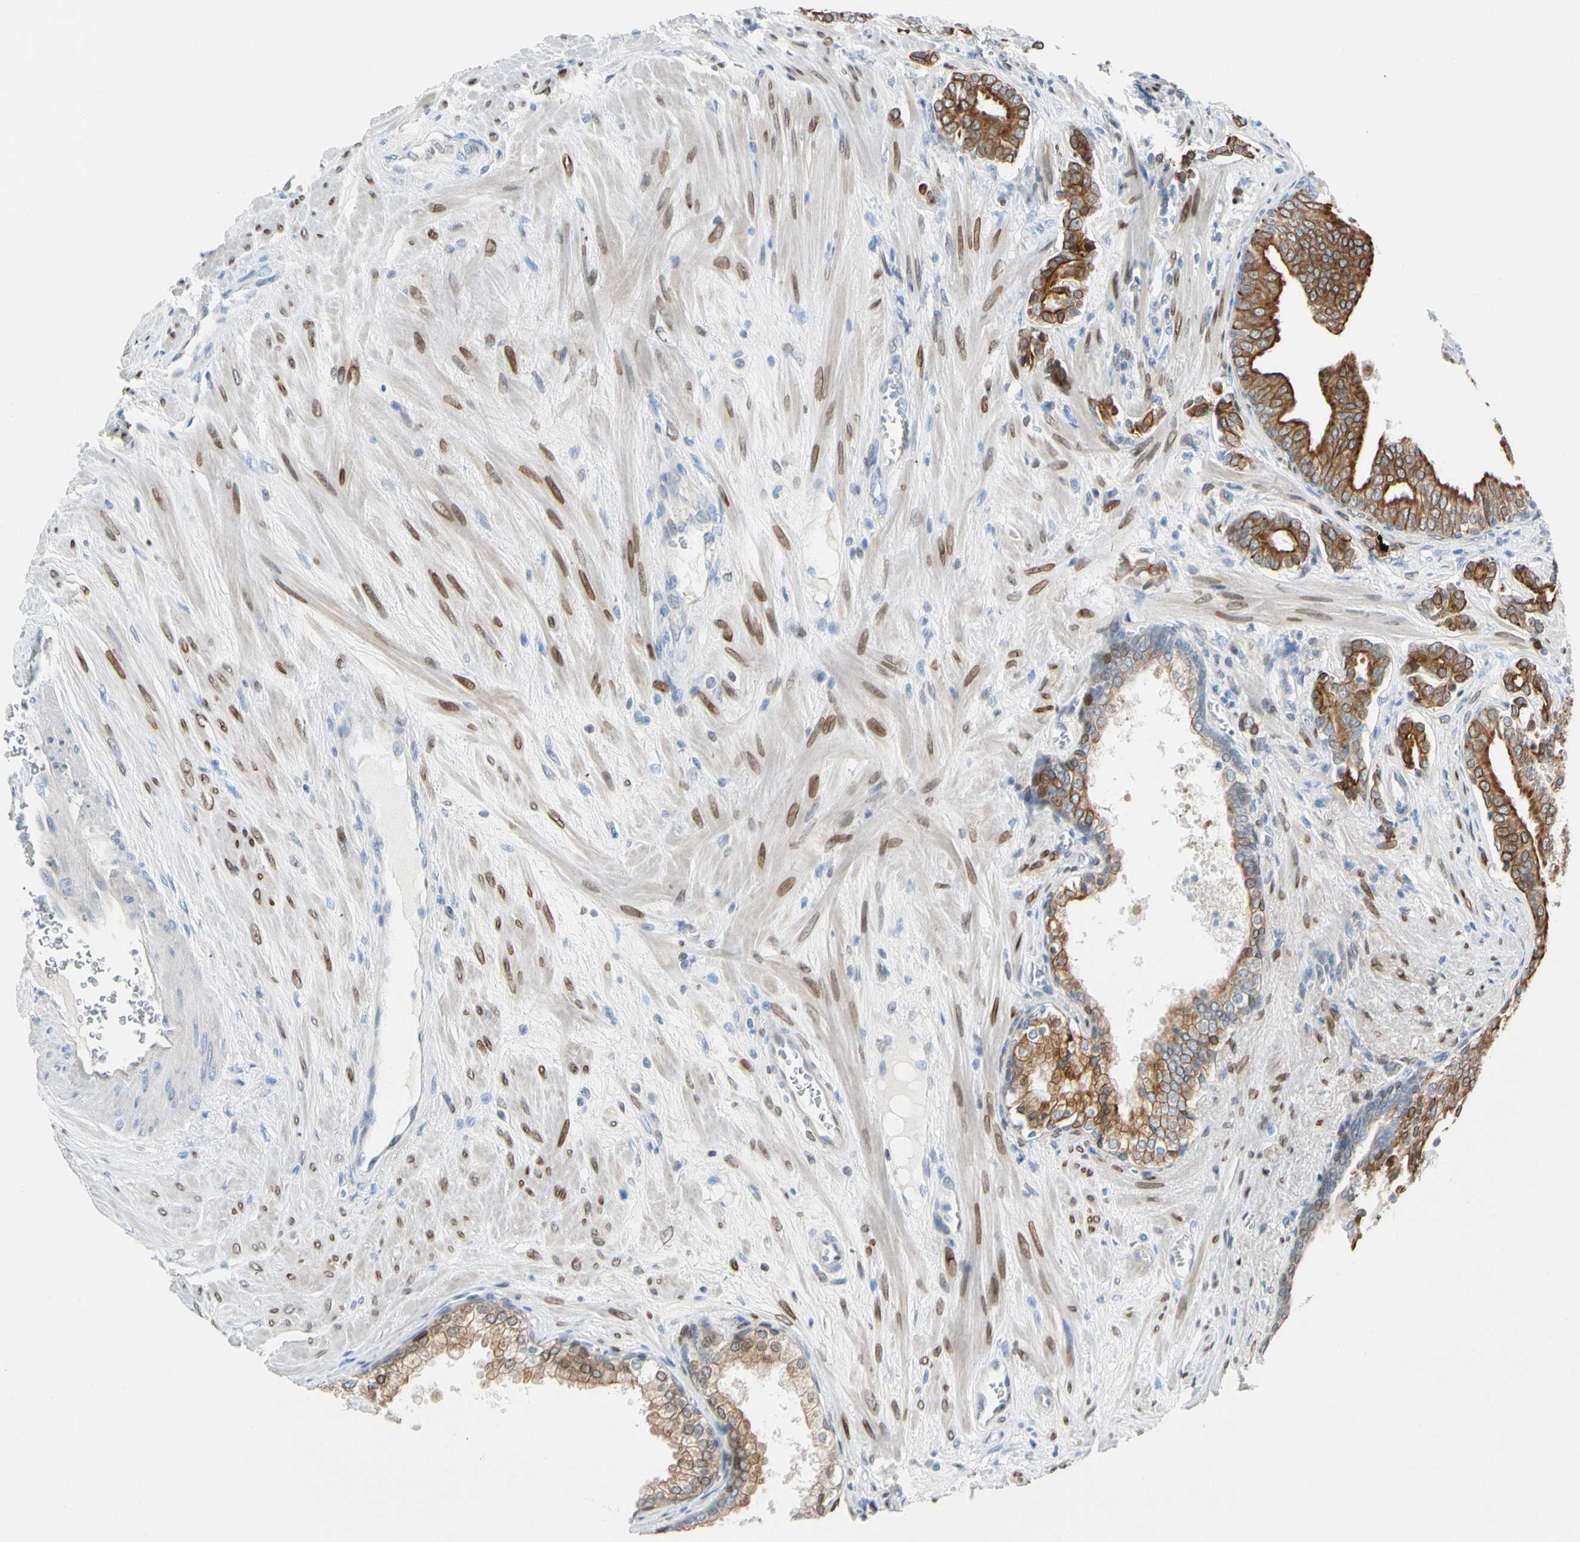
{"staining": {"intensity": "strong", "quantity": ">75%", "location": "cytoplasmic/membranous,nuclear"}, "tissue": "prostate cancer", "cell_type": "Tumor cells", "image_type": "cancer", "snomed": [{"axis": "morphology", "description": "Adenocarcinoma, Low grade"}, {"axis": "topography", "description": "Prostate"}], "caption": "The histopathology image displays immunohistochemical staining of prostate cancer. There is strong cytoplasmic/membranous and nuclear expression is present in about >75% of tumor cells.", "gene": "ZNF132", "patient": {"sex": "male", "age": 58}}